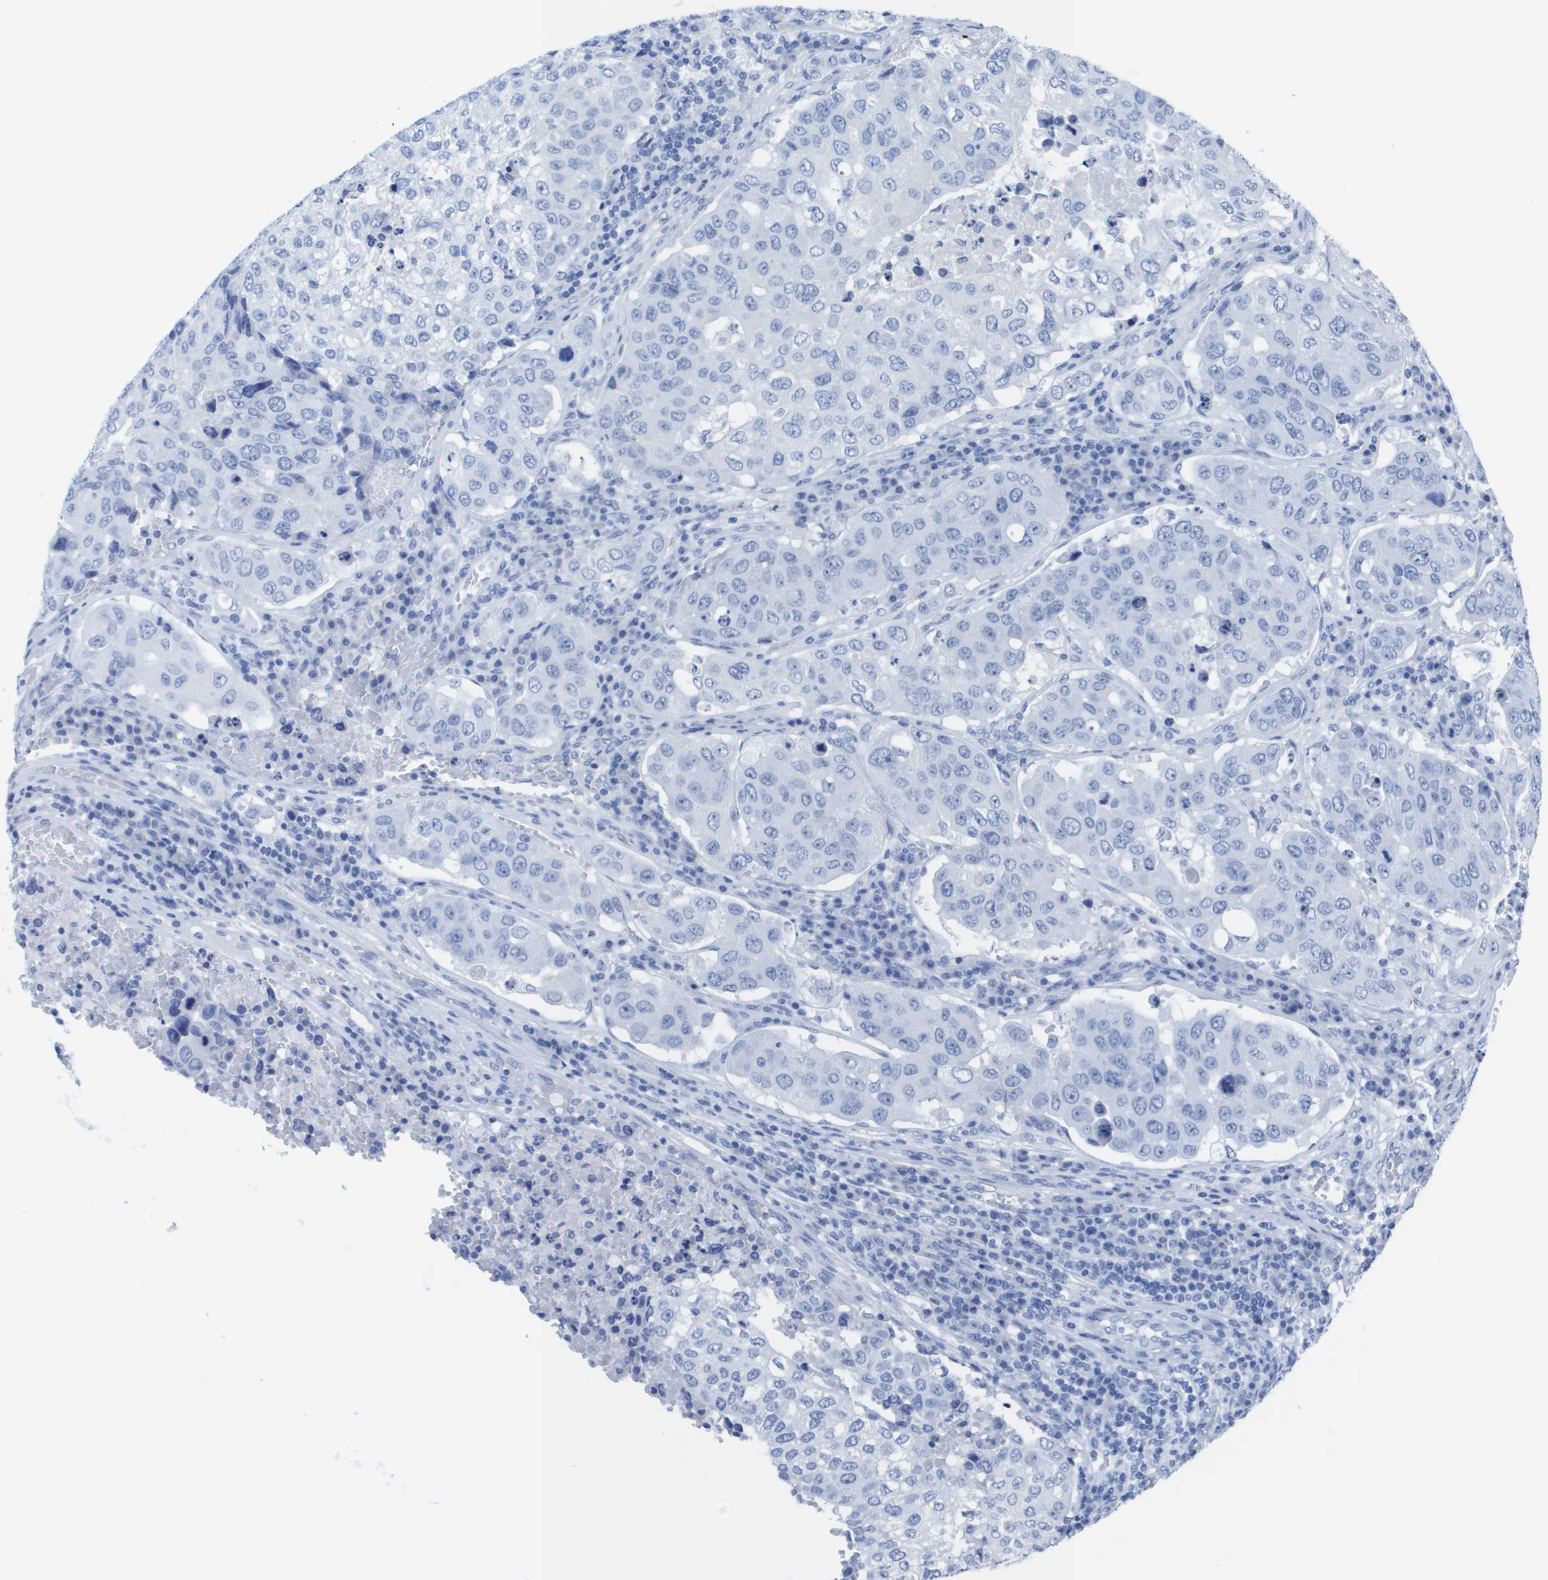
{"staining": {"intensity": "negative", "quantity": "none", "location": "none"}, "tissue": "urothelial cancer", "cell_type": "Tumor cells", "image_type": "cancer", "snomed": [{"axis": "morphology", "description": "Urothelial carcinoma, High grade"}, {"axis": "topography", "description": "Lymph node"}, {"axis": "topography", "description": "Urinary bladder"}], "caption": "There is no significant positivity in tumor cells of high-grade urothelial carcinoma.", "gene": "KCNA3", "patient": {"sex": "male", "age": 51}}